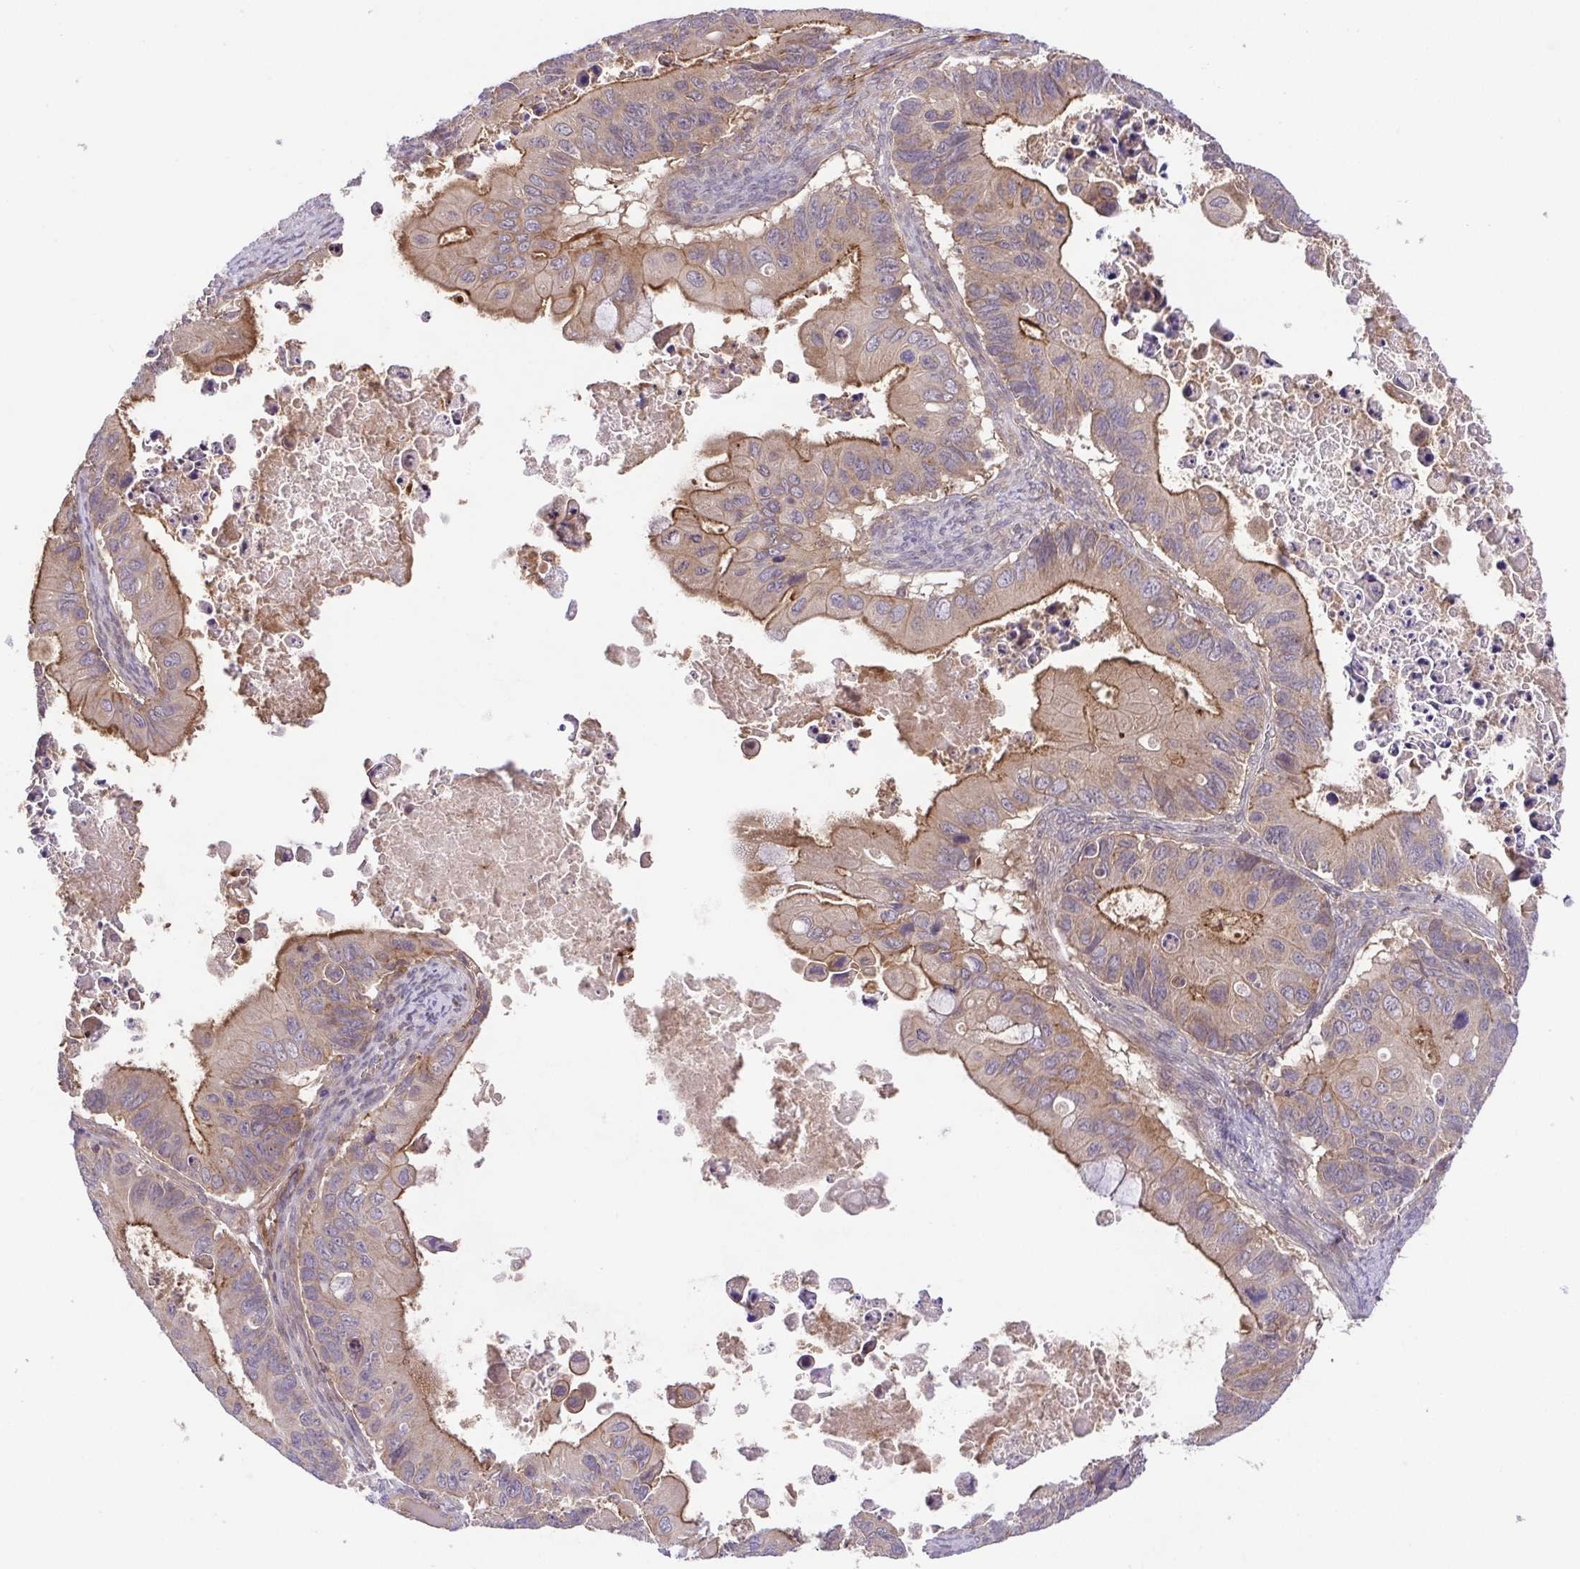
{"staining": {"intensity": "moderate", "quantity": "25%-75%", "location": "cytoplasmic/membranous"}, "tissue": "ovarian cancer", "cell_type": "Tumor cells", "image_type": "cancer", "snomed": [{"axis": "morphology", "description": "Cystadenocarcinoma, mucinous, NOS"}, {"axis": "topography", "description": "Ovary"}], "caption": "Protein expression analysis of human mucinous cystadenocarcinoma (ovarian) reveals moderate cytoplasmic/membranous expression in about 25%-75% of tumor cells.", "gene": "IDE", "patient": {"sex": "female", "age": 64}}